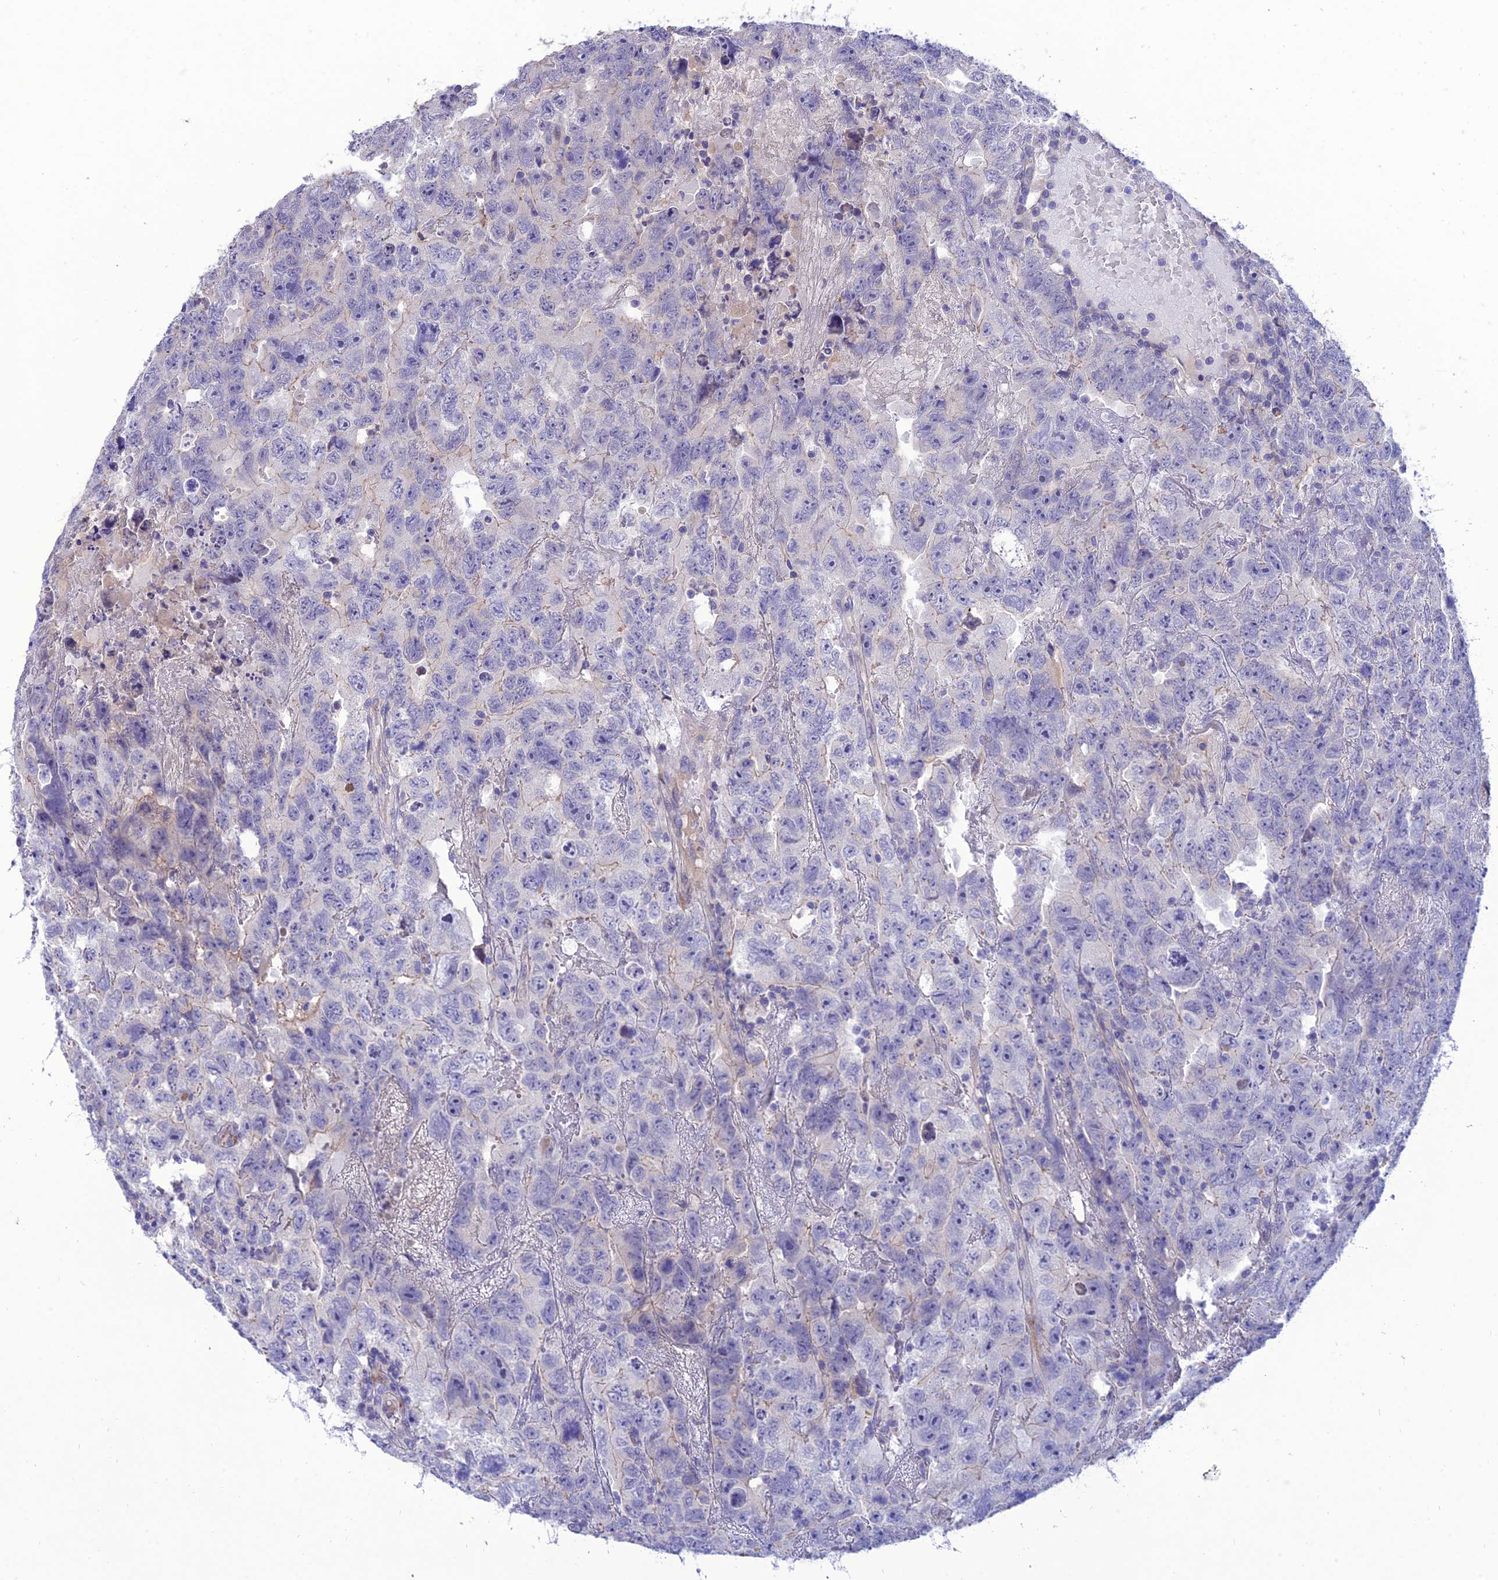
{"staining": {"intensity": "negative", "quantity": "none", "location": "none"}, "tissue": "testis cancer", "cell_type": "Tumor cells", "image_type": "cancer", "snomed": [{"axis": "morphology", "description": "Carcinoma, Embryonal, NOS"}, {"axis": "topography", "description": "Testis"}], "caption": "IHC of human embryonal carcinoma (testis) demonstrates no positivity in tumor cells. (Immunohistochemistry, brightfield microscopy, high magnification).", "gene": "TEKT3", "patient": {"sex": "male", "age": 45}}